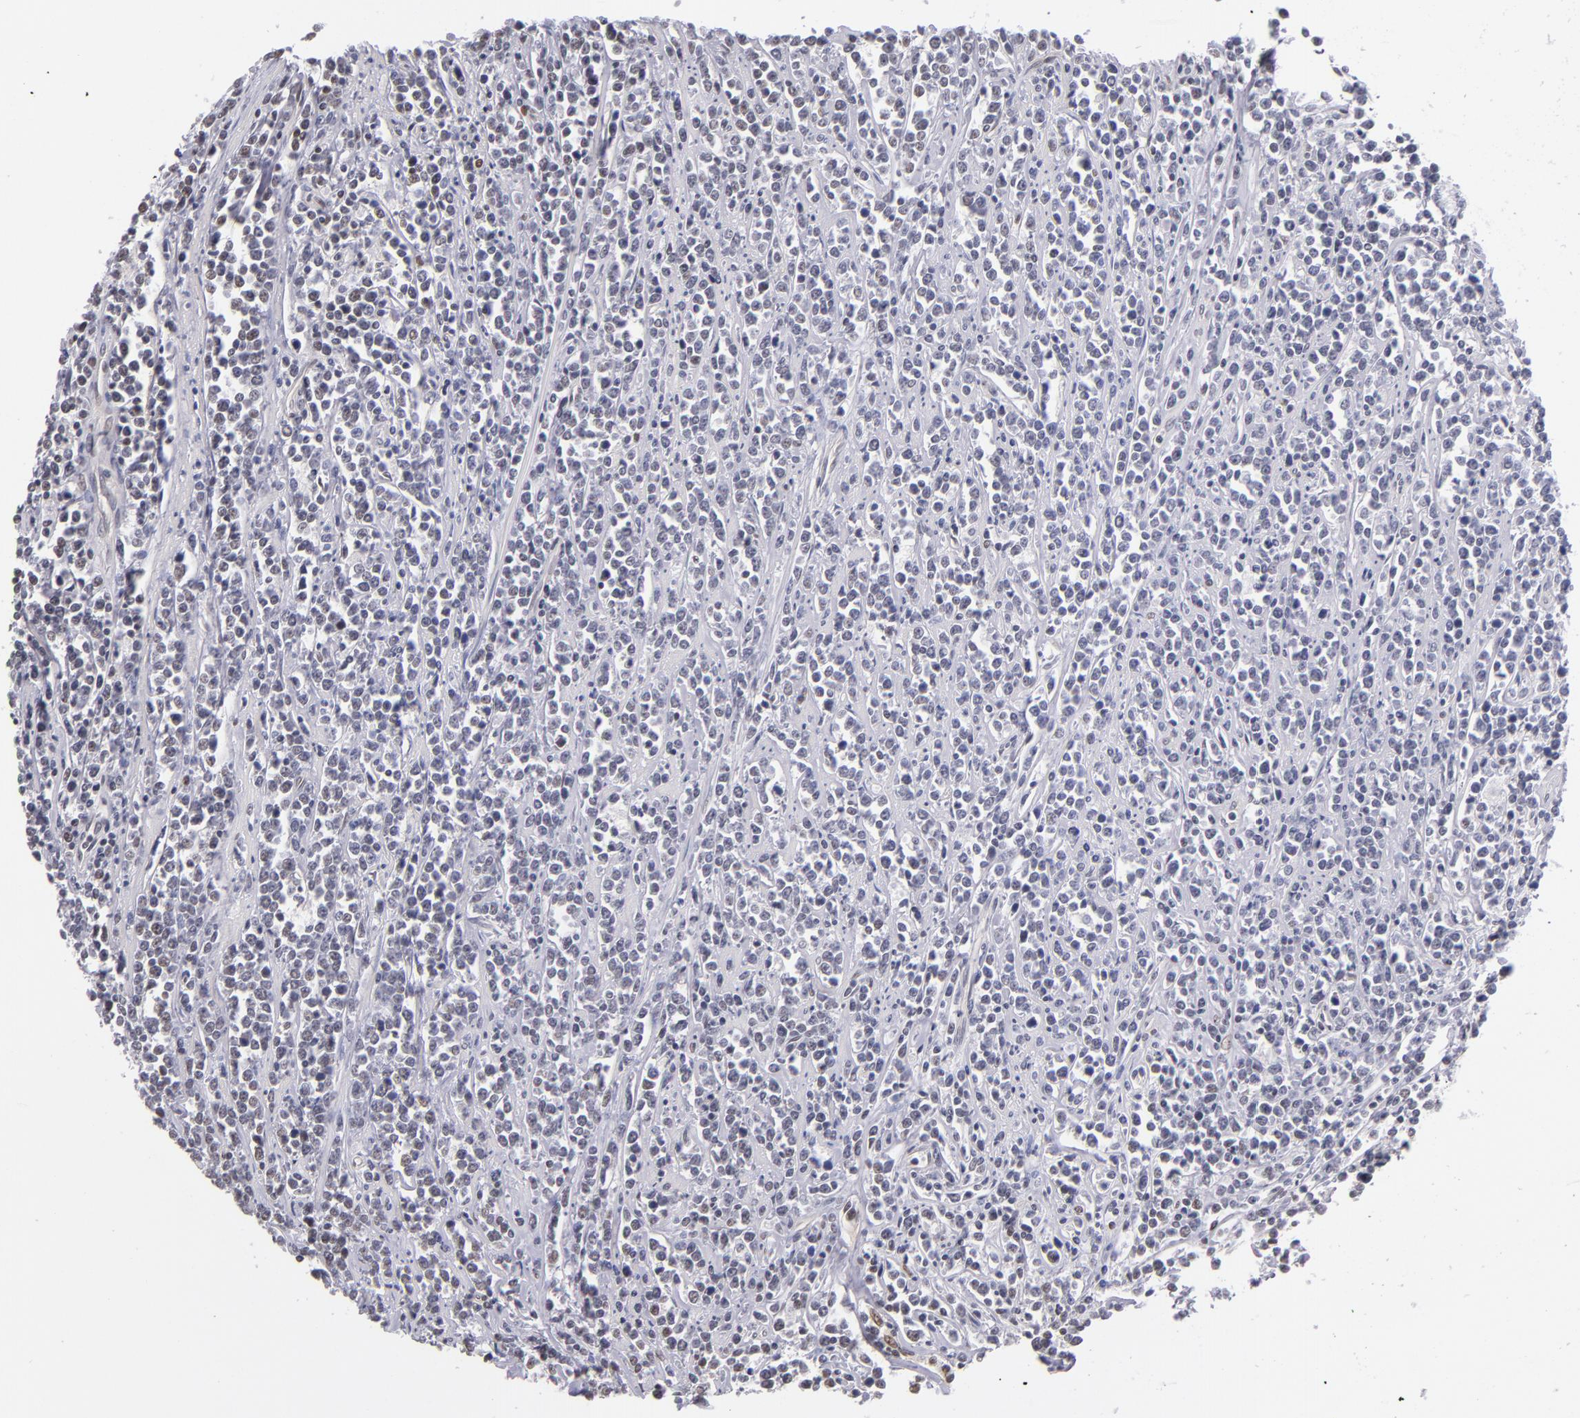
{"staining": {"intensity": "weak", "quantity": "<25%", "location": "nuclear"}, "tissue": "lymphoma", "cell_type": "Tumor cells", "image_type": "cancer", "snomed": [{"axis": "morphology", "description": "Malignant lymphoma, non-Hodgkin's type, High grade"}, {"axis": "topography", "description": "Small intestine"}, {"axis": "topography", "description": "Colon"}], "caption": "Lymphoma stained for a protein using immunohistochemistry (IHC) displays no expression tumor cells.", "gene": "NCOR2", "patient": {"sex": "male", "age": 8}}